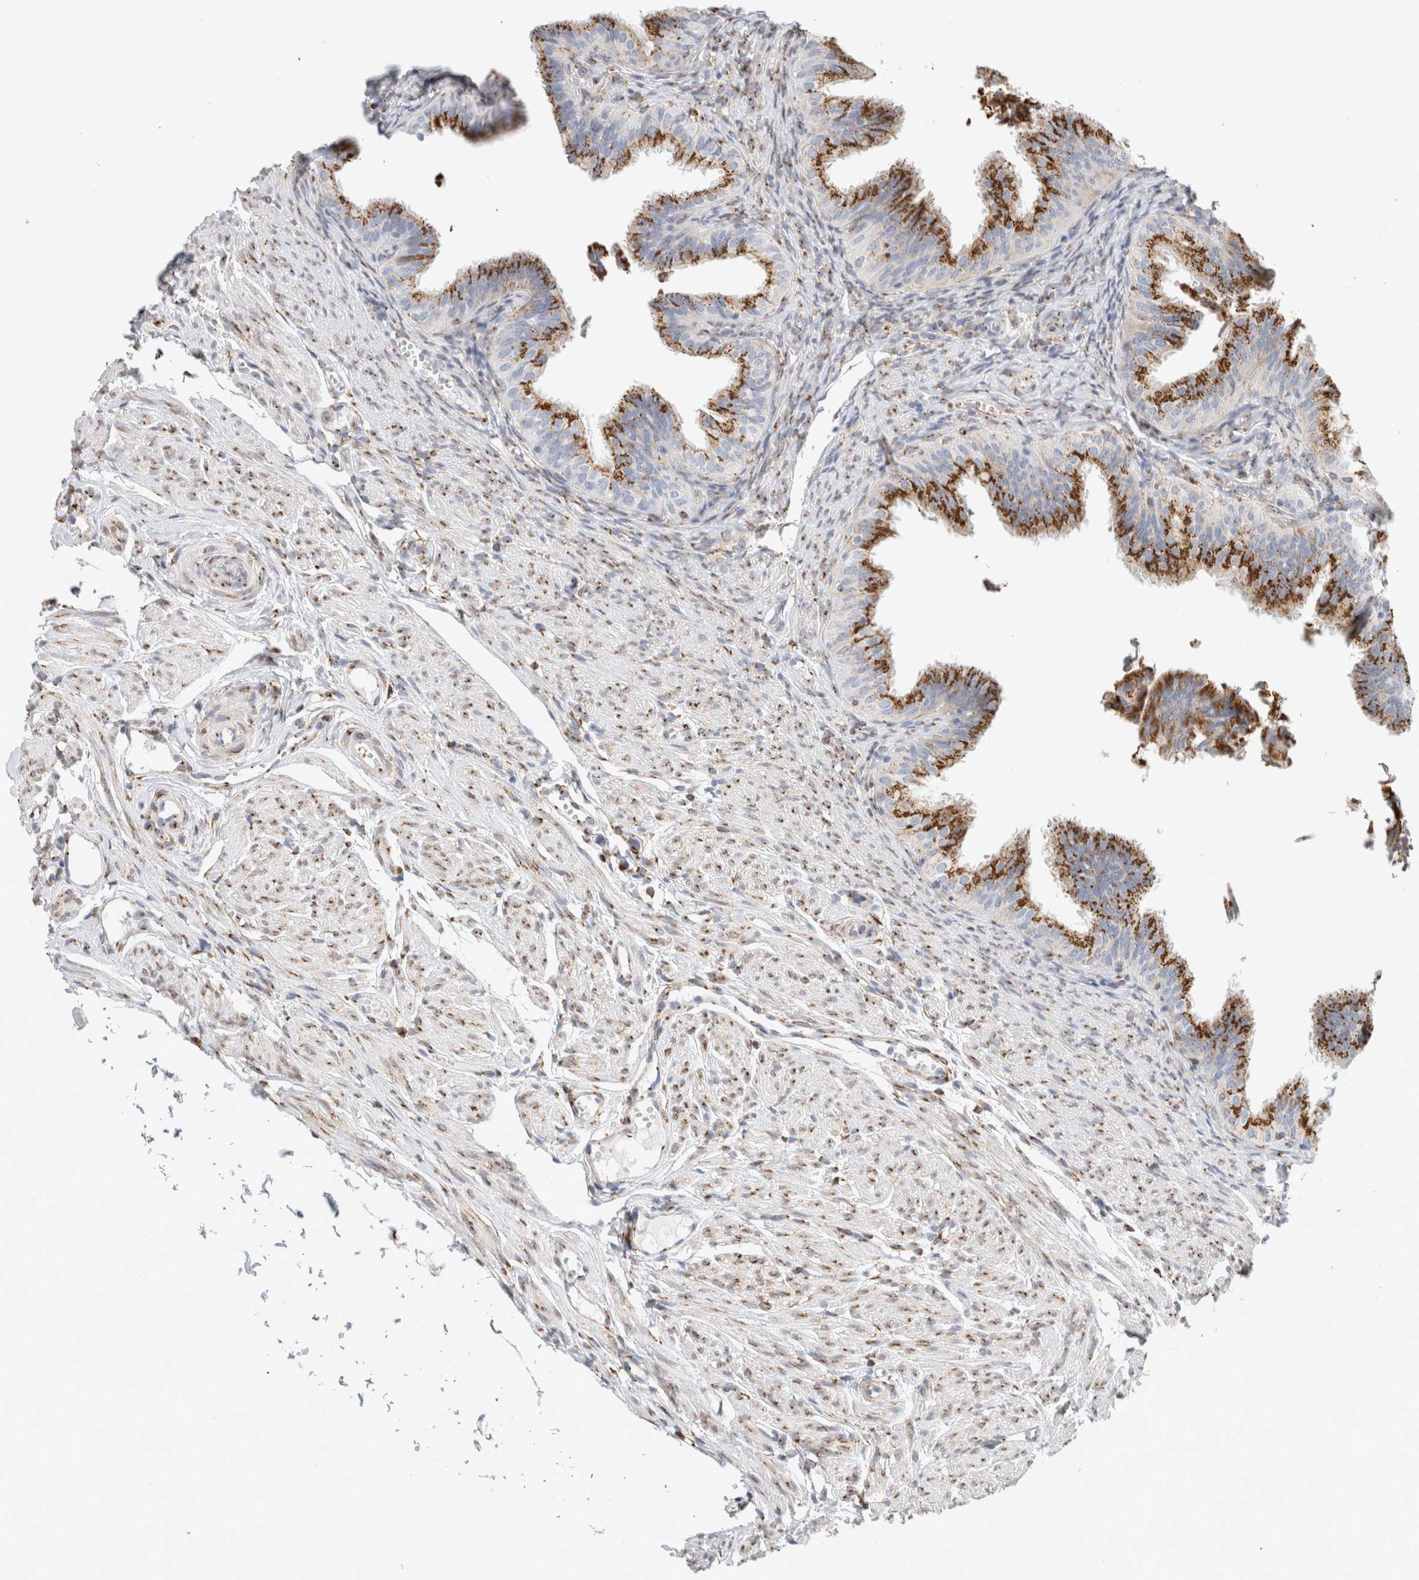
{"staining": {"intensity": "strong", "quantity": ">75%", "location": "cytoplasmic/membranous"}, "tissue": "fallopian tube", "cell_type": "Glandular cells", "image_type": "normal", "snomed": [{"axis": "morphology", "description": "Normal tissue, NOS"}, {"axis": "topography", "description": "Fallopian tube"}], "caption": "A brown stain labels strong cytoplasmic/membranous expression of a protein in glandular cells of normal fallopian tube. Nuclei are stained in blue.", "gene": "MCFD2", "patient": {"sex": "female", "age": 35}}